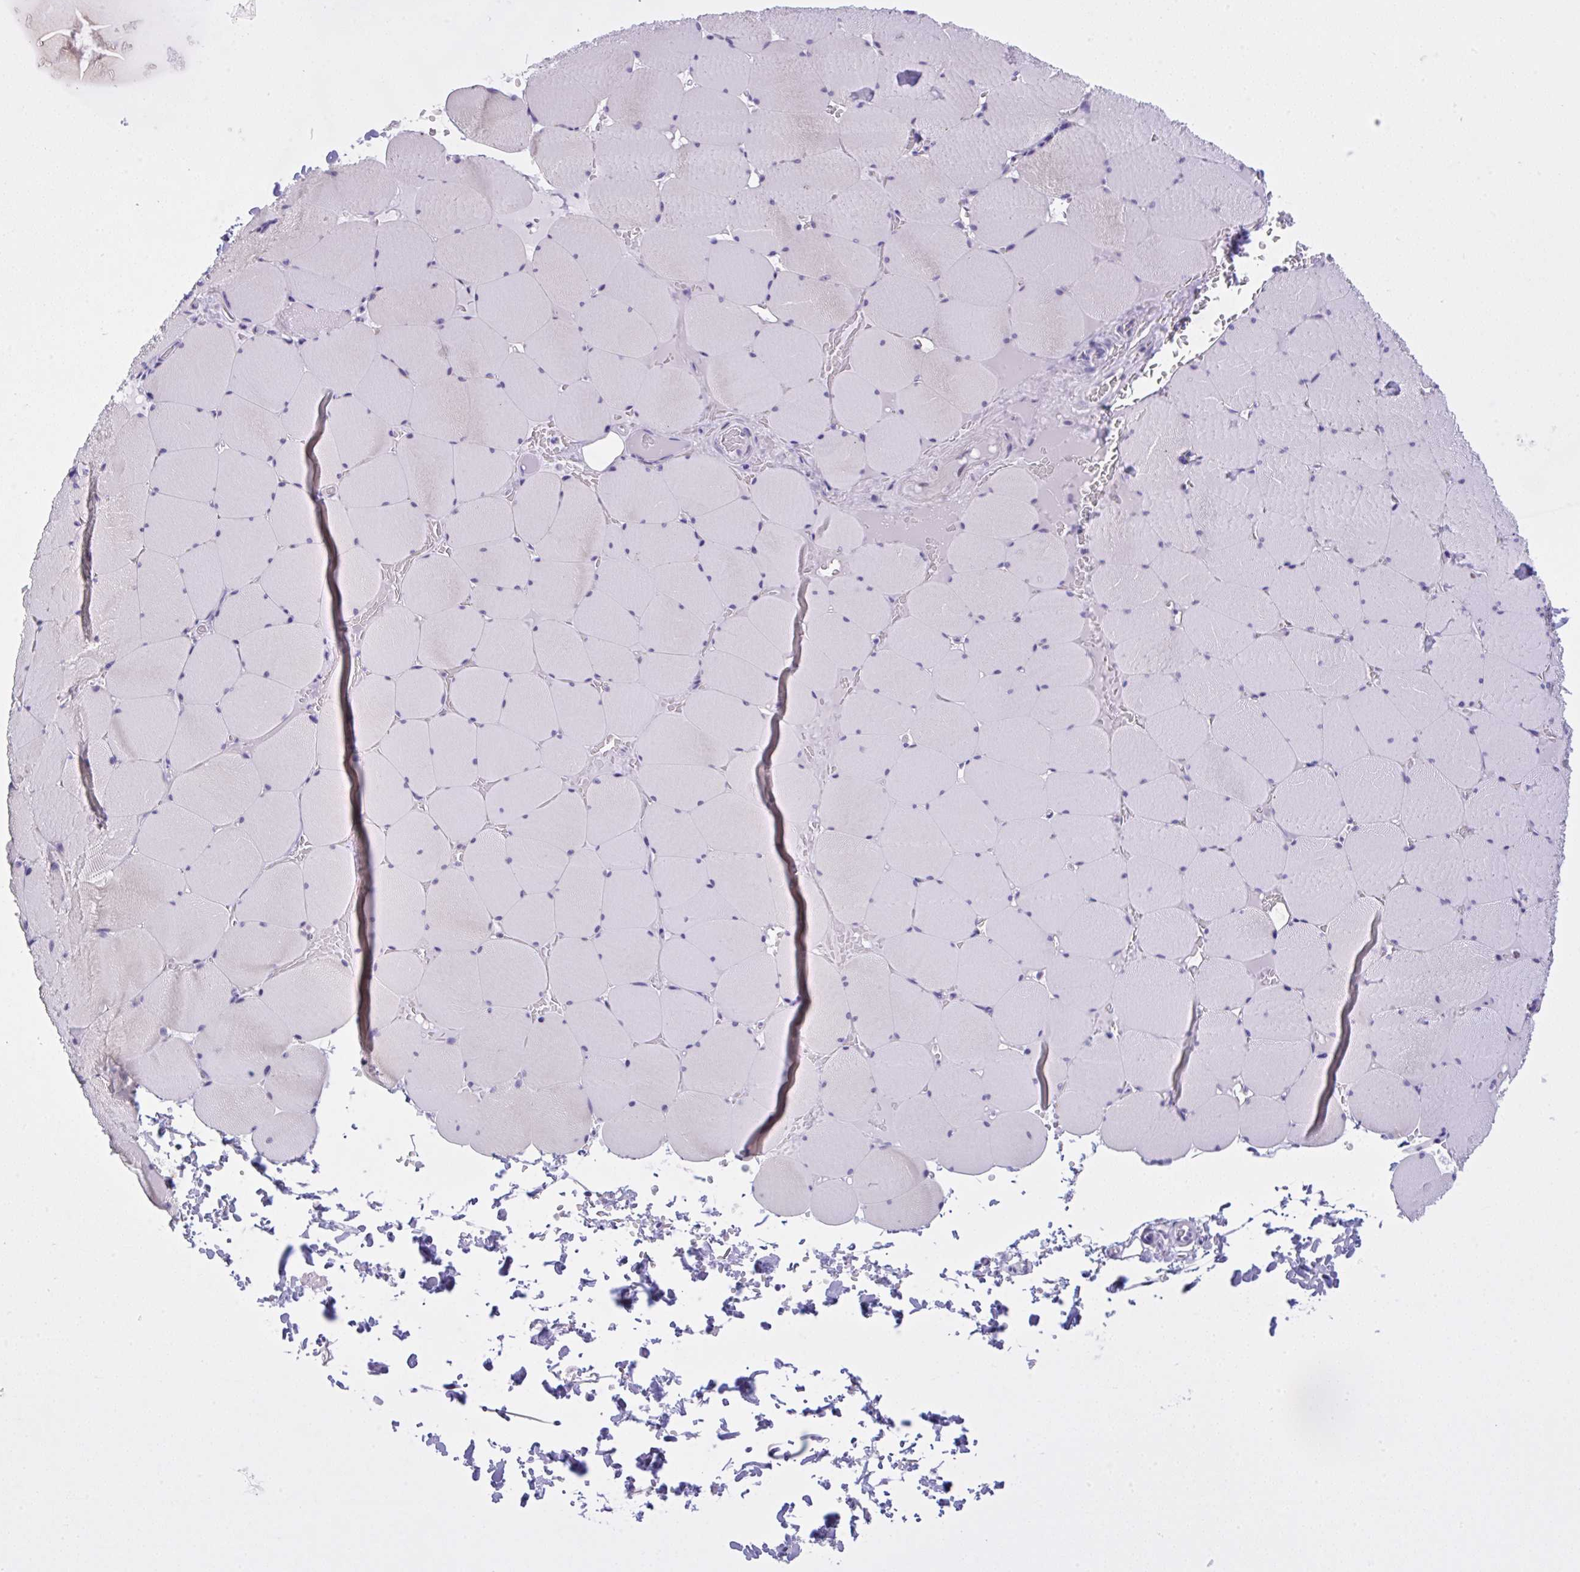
{"staining": {"intensity": "negative", "quantity": "none", "location": "none"}, "tissue": "skeletal muscle", "cell_type": "Myocytes", "image_type": "normal", "snomed": [{"axis": "morphology", "description": "Normal tissue, NOS"}, {"axis": "topography", "description": "Skeletal muscle"}, {"axis": "topography", "description": "Head-Neck"}], "caption": "A high-resolution image shows immunohistochemistry staining of unremarkable skeletal muscle, which displays no significant expression in myocytes. The staining is performed using DAB brown chromogen with nuclei counter-stained in using hematoxylin.", "gene": "YBX2", "patient": {"sex": "male", "age": 66}}